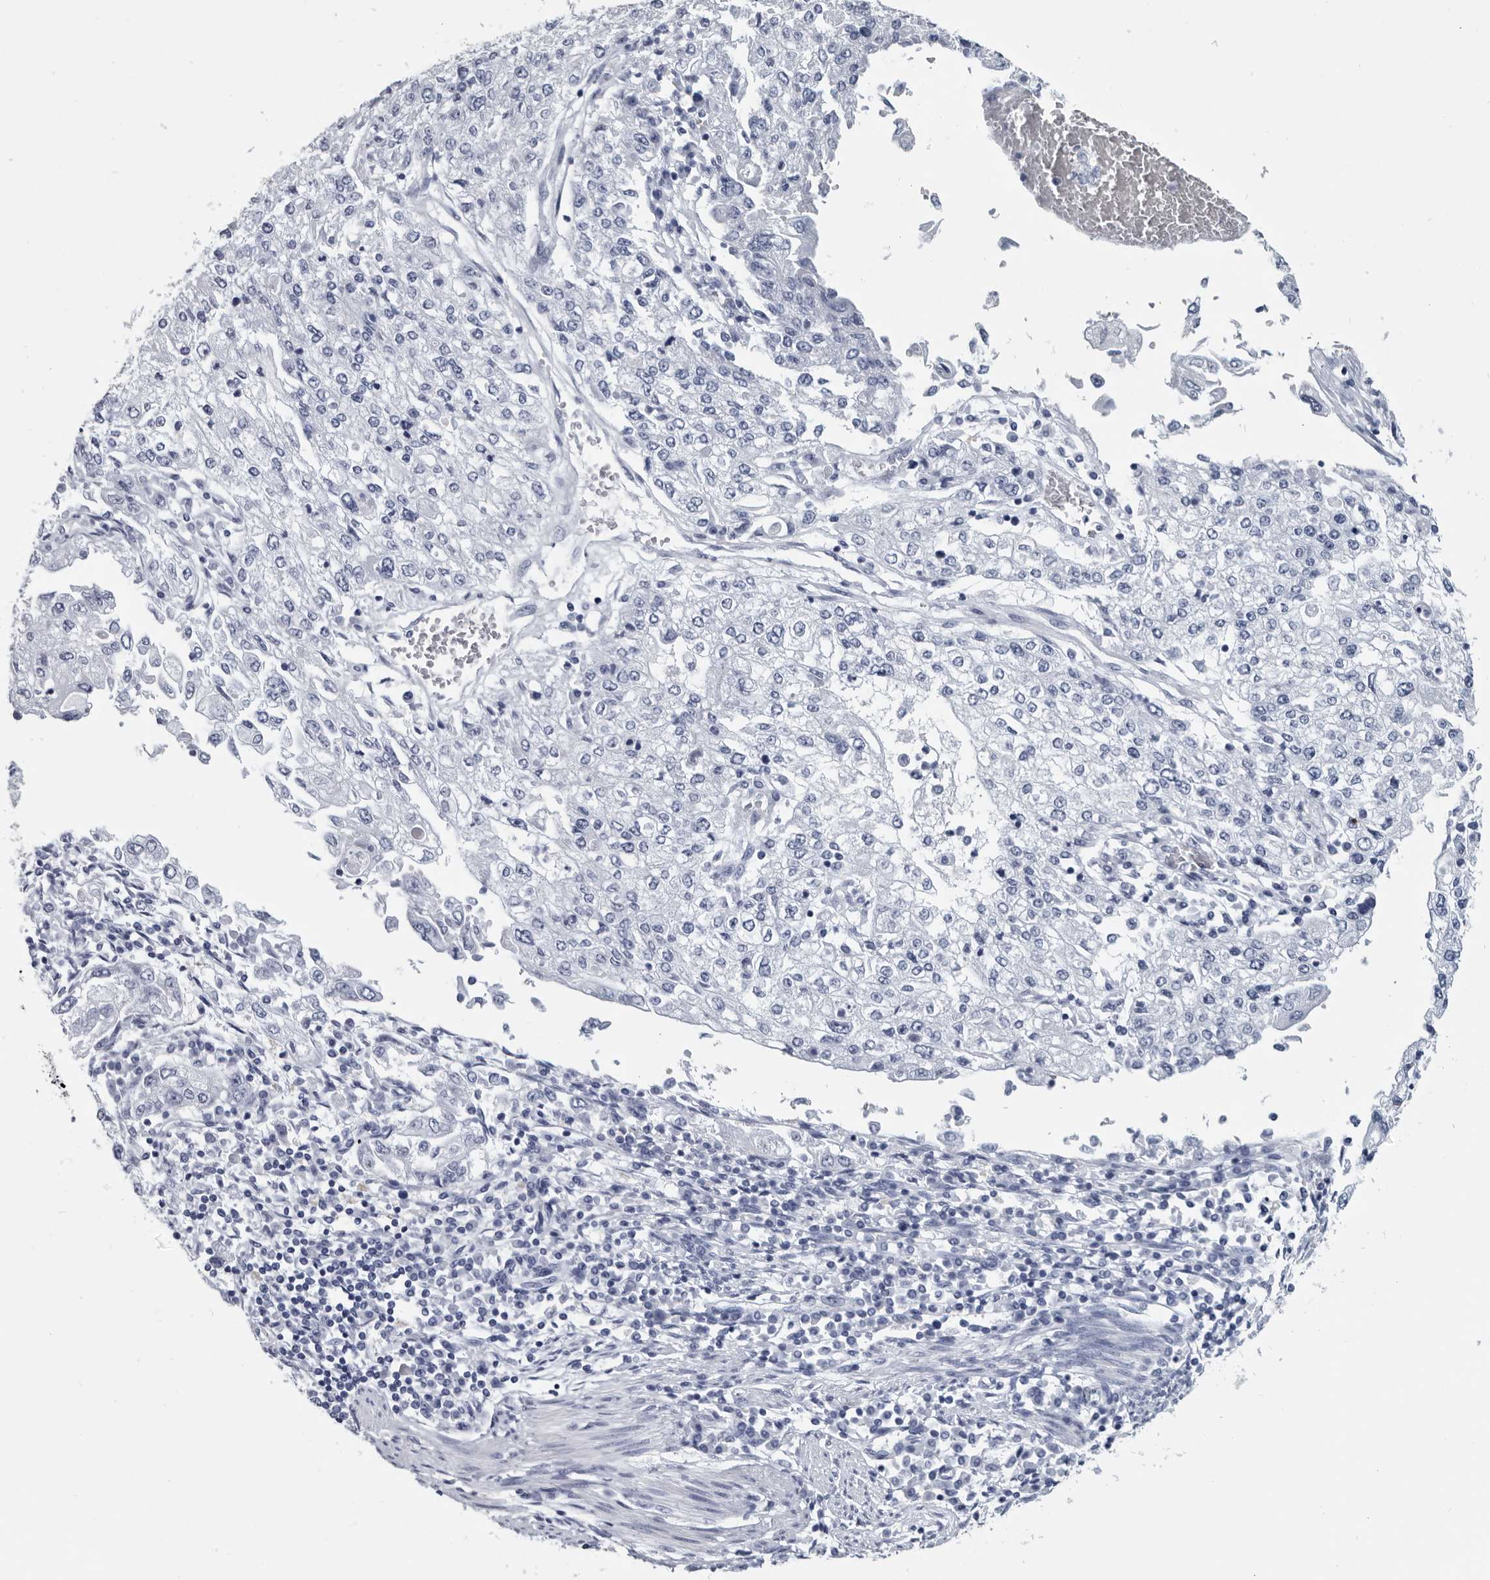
{"staining": {"intensity": "negative", "quantity": "none", "location": "none"}, "tissue": "endometrial cancer", "cell_type": "Tumor cells", "image_type": "cancer", "snomed": [{"axis": "morphology", "description": "Adenocarcinoma, NOS"}, {"axis": "topography", "description": "Endometrium"}], "caption": "An image of adenocarcinoma (endometrial) stained for a protein displays no brown staining in tumor cells.", "gene": "WRAP73", "patient": {"sex": "female", "age": 49}}